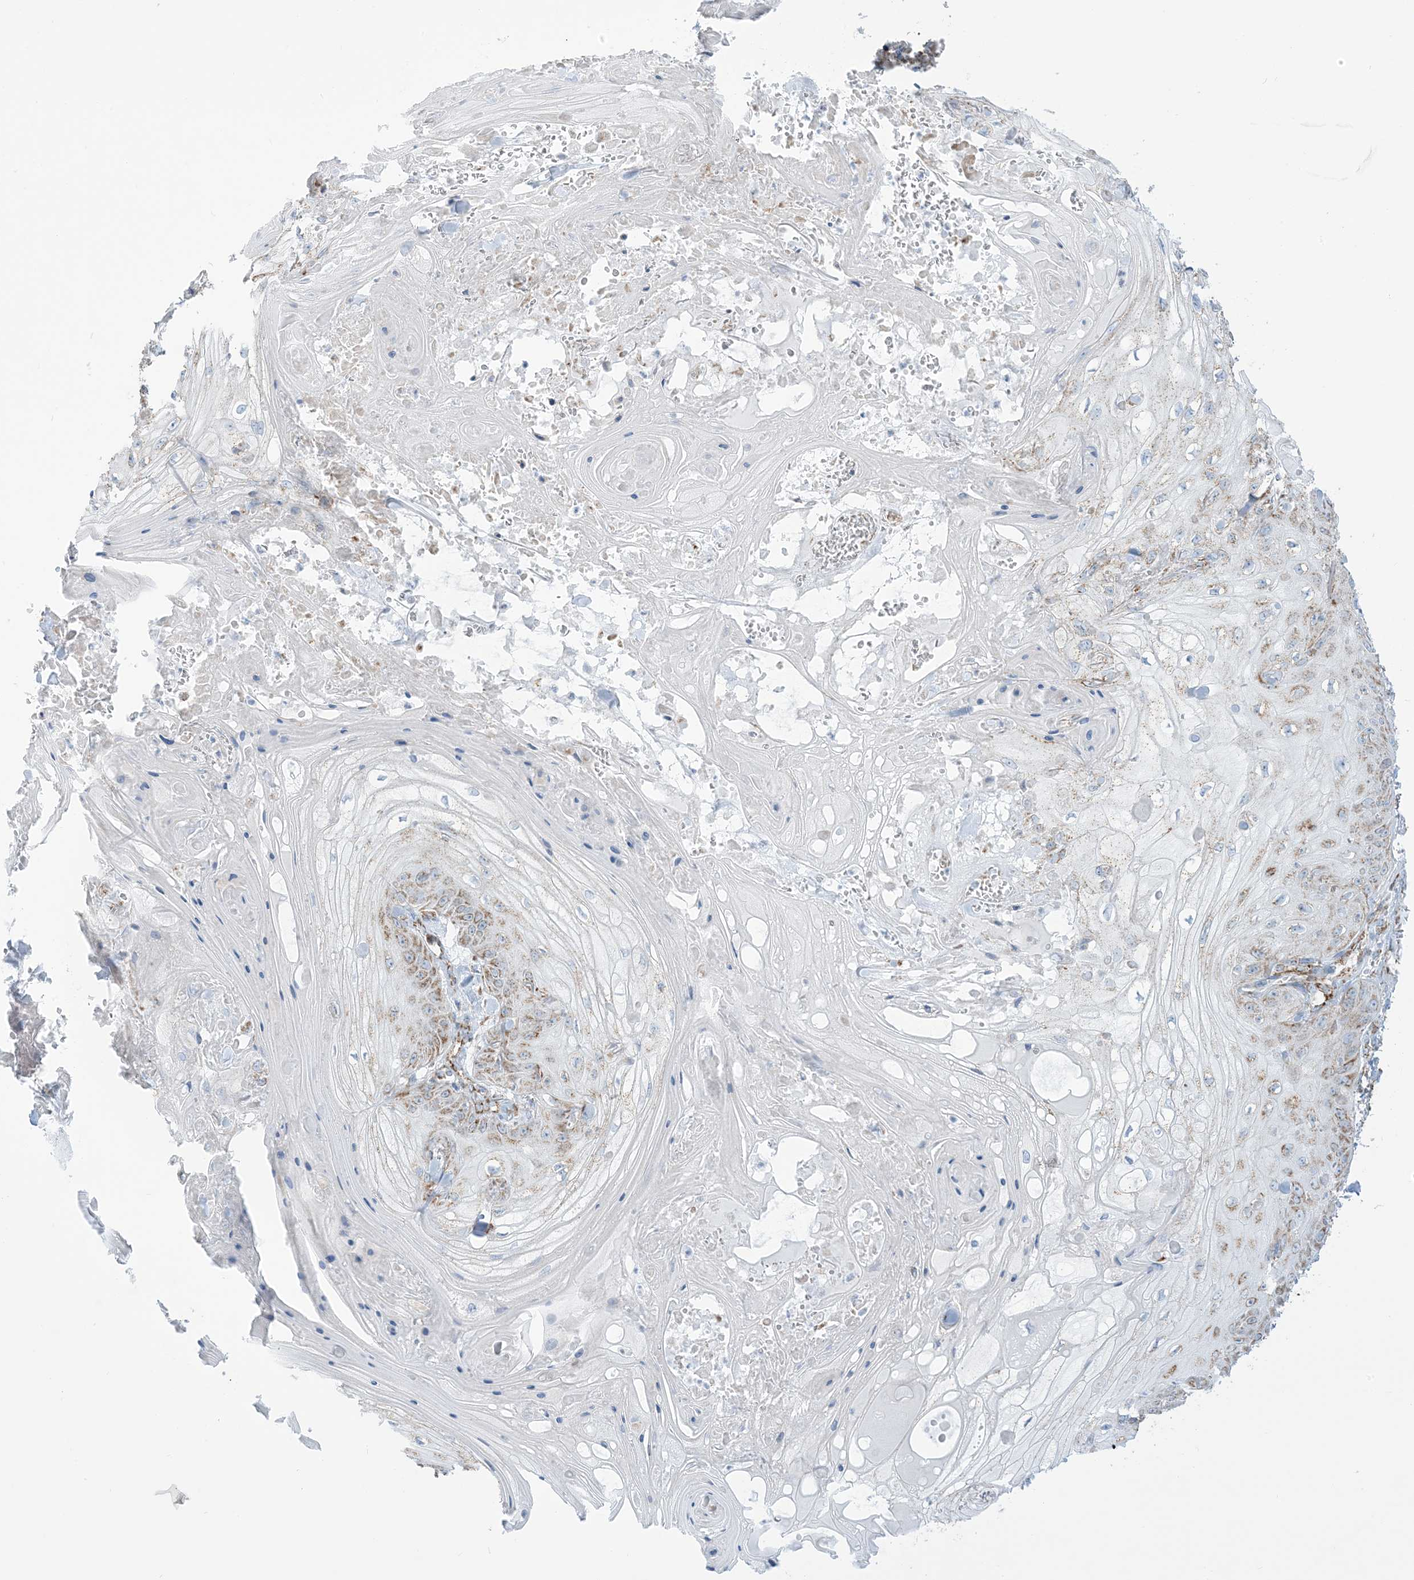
{"staining": {"intensity": "moderate", "quantity": ">75%", "location": "cytoplasmic/membranous"}, "tissue": "skin cancer", "cell_type": "Tumor cells", "image_type": "cancer", "snomed": [{"axis": "morphology", "description": "Squamous cell carcinoma, NOS"}, {"axis": "topography", "description": "Skin"}], "caption": "Tumor cells demonstrate medium levels of moderate cytoplasmic/membranous staining in approximately >75% of cells in human skin cancer (squamous cell carcinoma).", "gene": "SAMM50", "patient": {"sex": "male", "age": 74}}